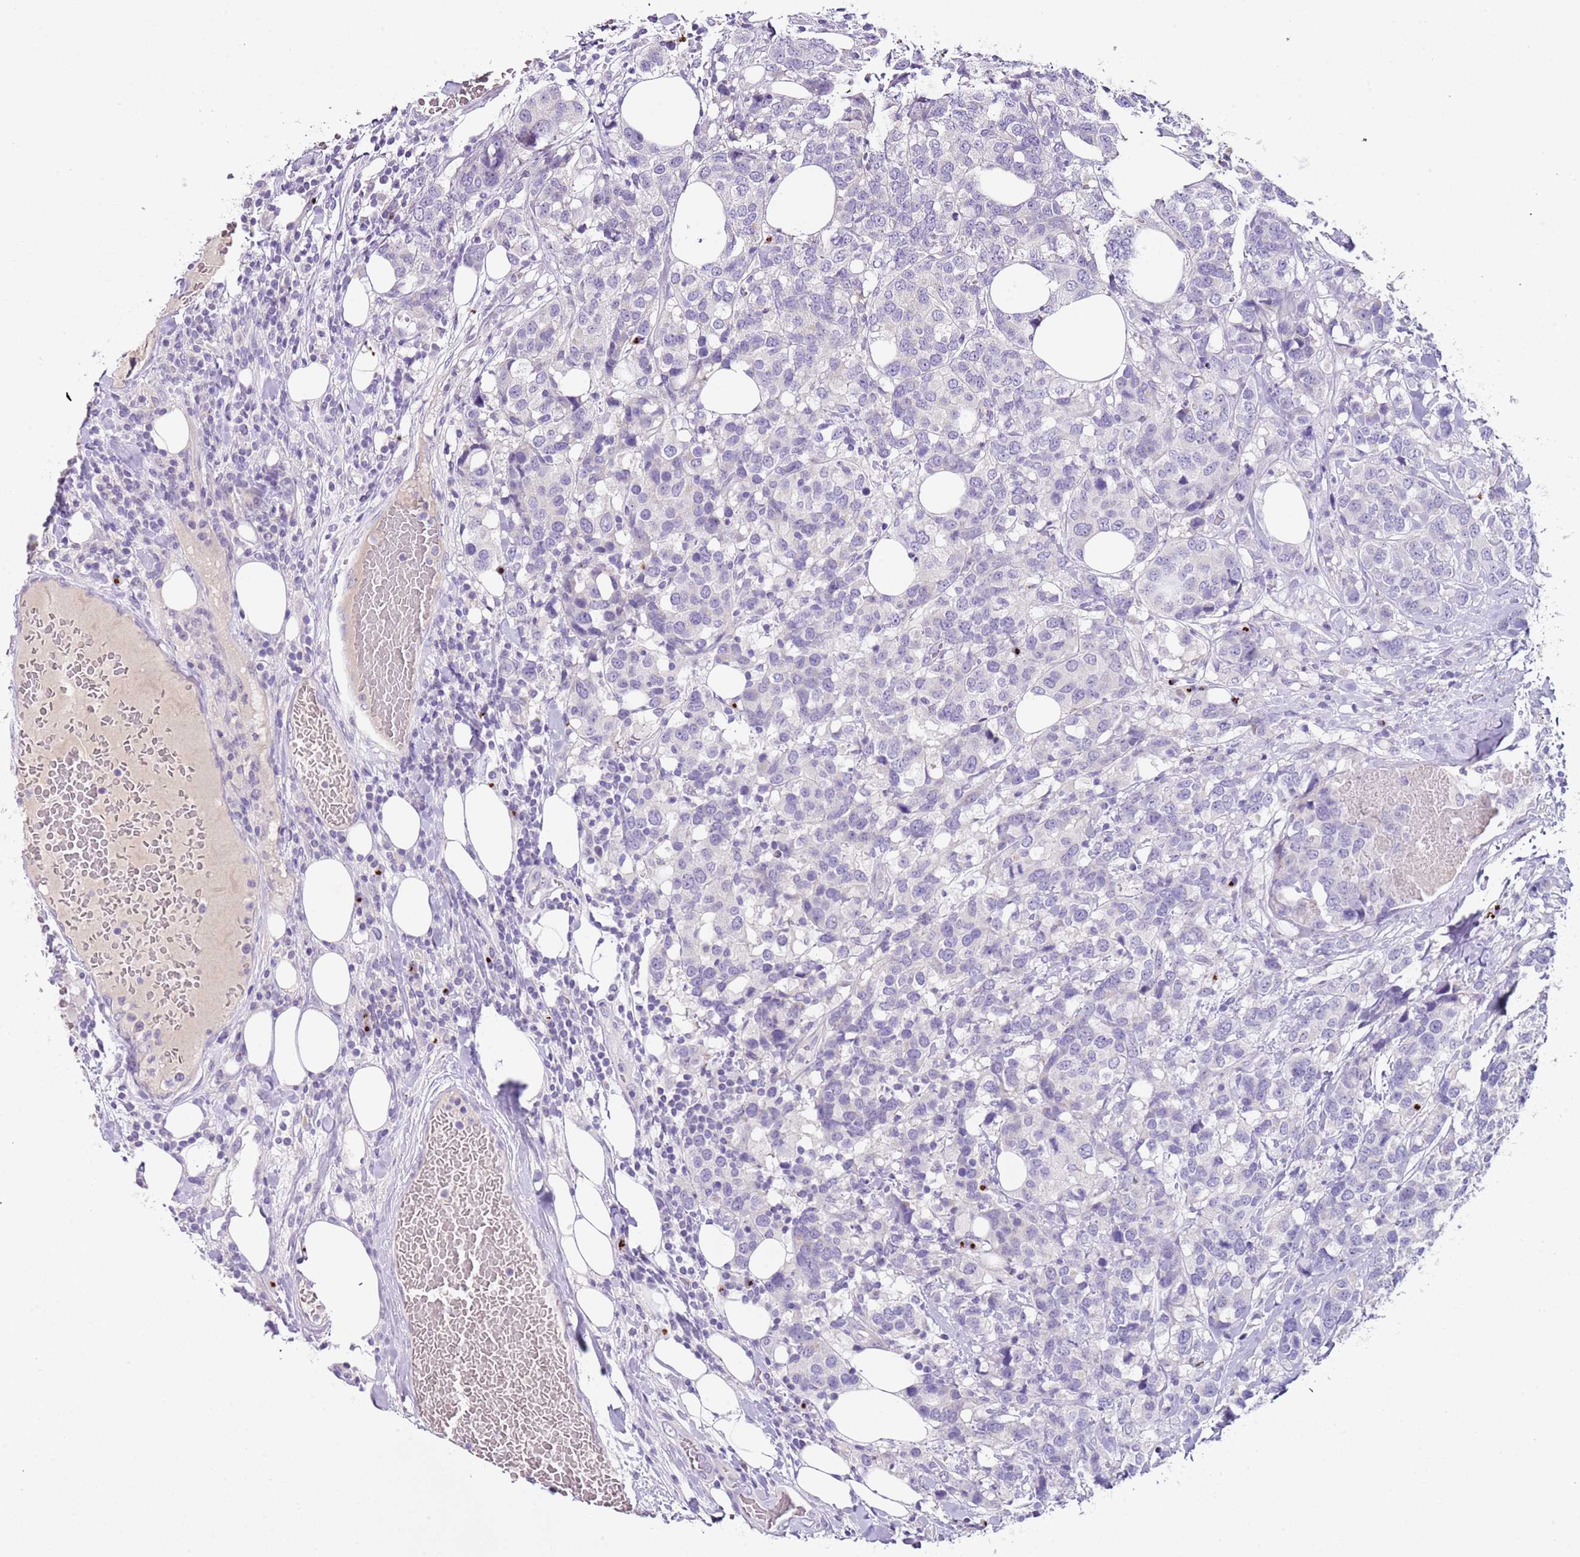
{"staining": {"intensity": "negative", "quantity": "none", "location": "none"}, "tissue": "breast cancer", "cell_type": "Tumor cells", "image_type": "cancer", "snomed": [{"axis": "morphology", "description": "Lobular carcinoma"}, {"axis": "topography", "description": "Breast"}], "caption": "A micrograph of breast cancer stained for a protein demonstrates no brown staining in tumor cells. Brightfield microscopy of IHC stained with DAB (brown) and hematoxylin (blue), captured at high magnification.", "gene": "C2CD3", "patient": {"sex": "female", "age": 59}}